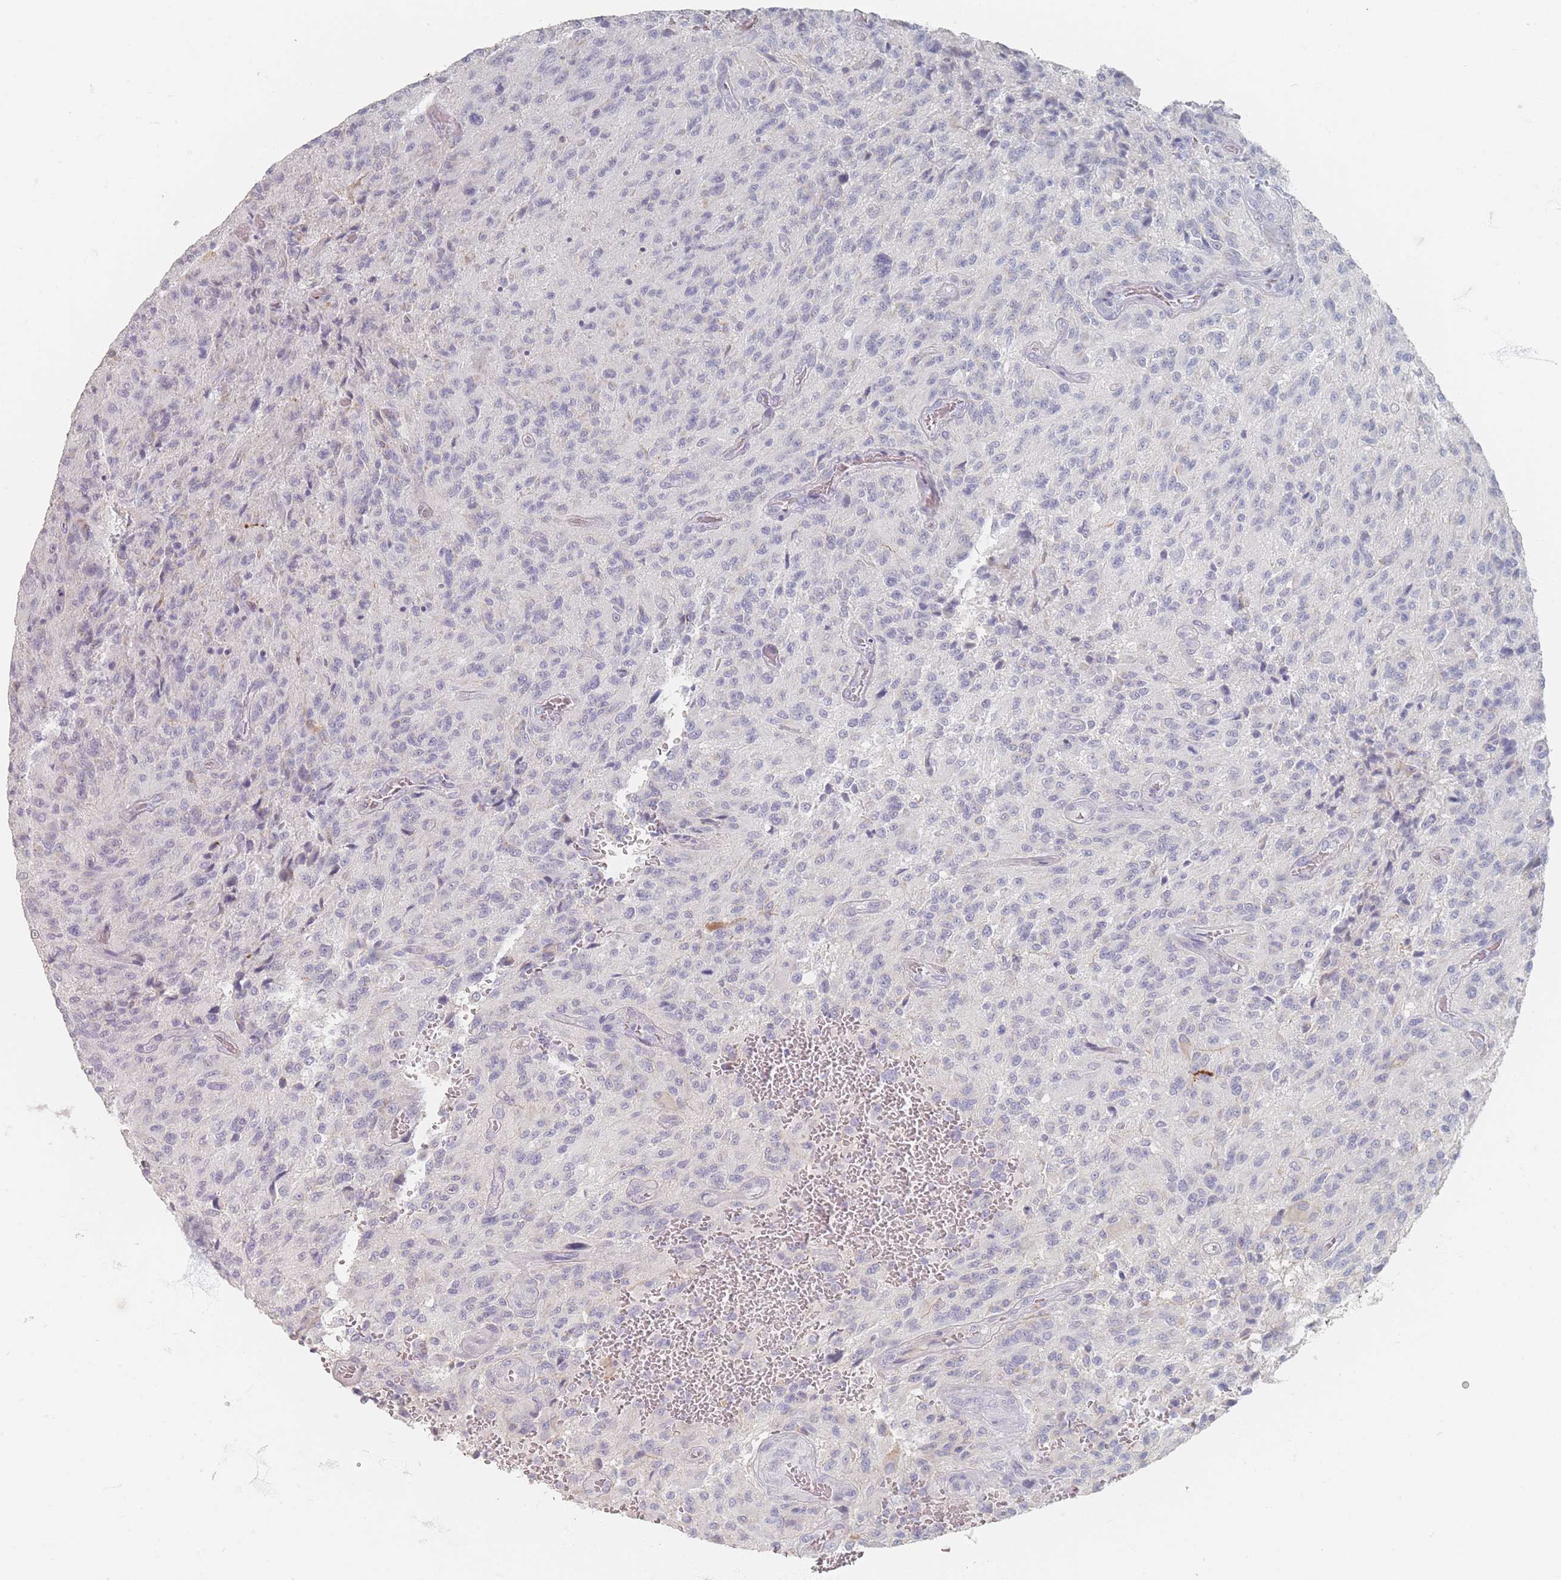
{"staining": {"intensity": "negative", "quantity": "none", "location": "none"}, "tissue": "glioma", "cell_type": "Tumor cells", "image_type": "cancer", "snomed": [{"axis": "morphology", "description": "Normal tissue, NOS"}, {"axis": "morphology", "description": "Glioma, malignant, High grade"}, {"axis": "topography", "description": "Cerebral cortex"}], "caption": "IHC histopathology image of neoplastic tissue: human glioma stained with DAB (3,3'-diaminobenzidine) displays no significant protein positivity in tumor cells.", "gene": "HELZ2", "patient": {"sex": "male", "age": 56}}